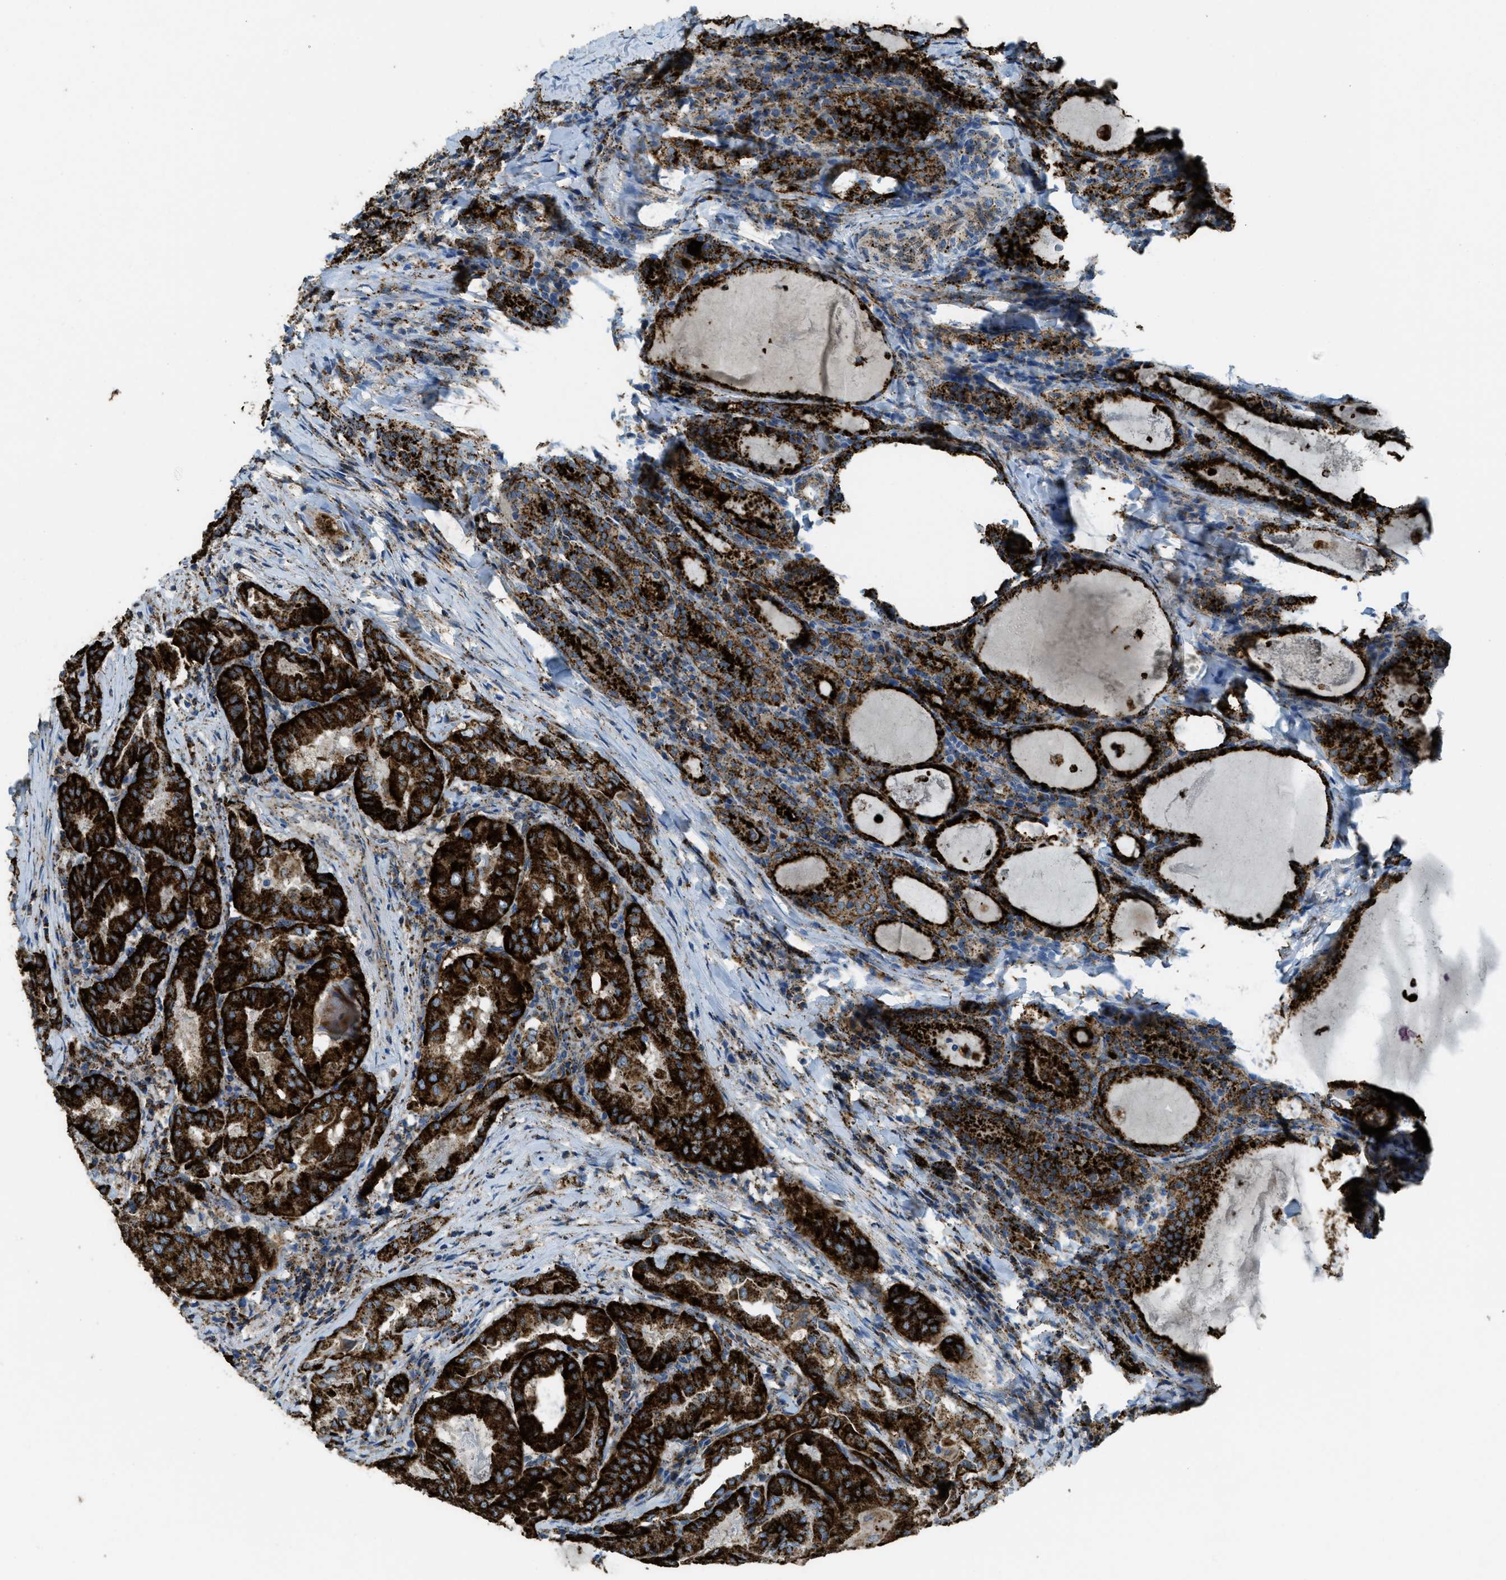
{"staining": {"intensity": "strong", "quantity": ">75%", "location": "cytoplasmic/membranous"}, "tissue": "thyroid cancer", "cell_type": "Tumor cells", "image_type": "cancer", "snomed": [{"axis": "morphology", "description": "Papillary adenocarcinoma, NOS"}, {"axis": "topography", "description": "Thyroid gland"}], "caption": "Immunohistochemistry (IHC) (DAB) staining of human thyroid cancer (papillary adenocarcinoma) demonstrates strong cytoplasmic/membranous protein positivity in about >75% of tumor cells. The protein is stained brown, and the nuclei are stained in blue (DAB (3,3'-diaminobenzidine) IHC with brightfield microscopy, high magnification).", "gene": "SCARB2", "patient": {"sex": "female", "age": 42}}